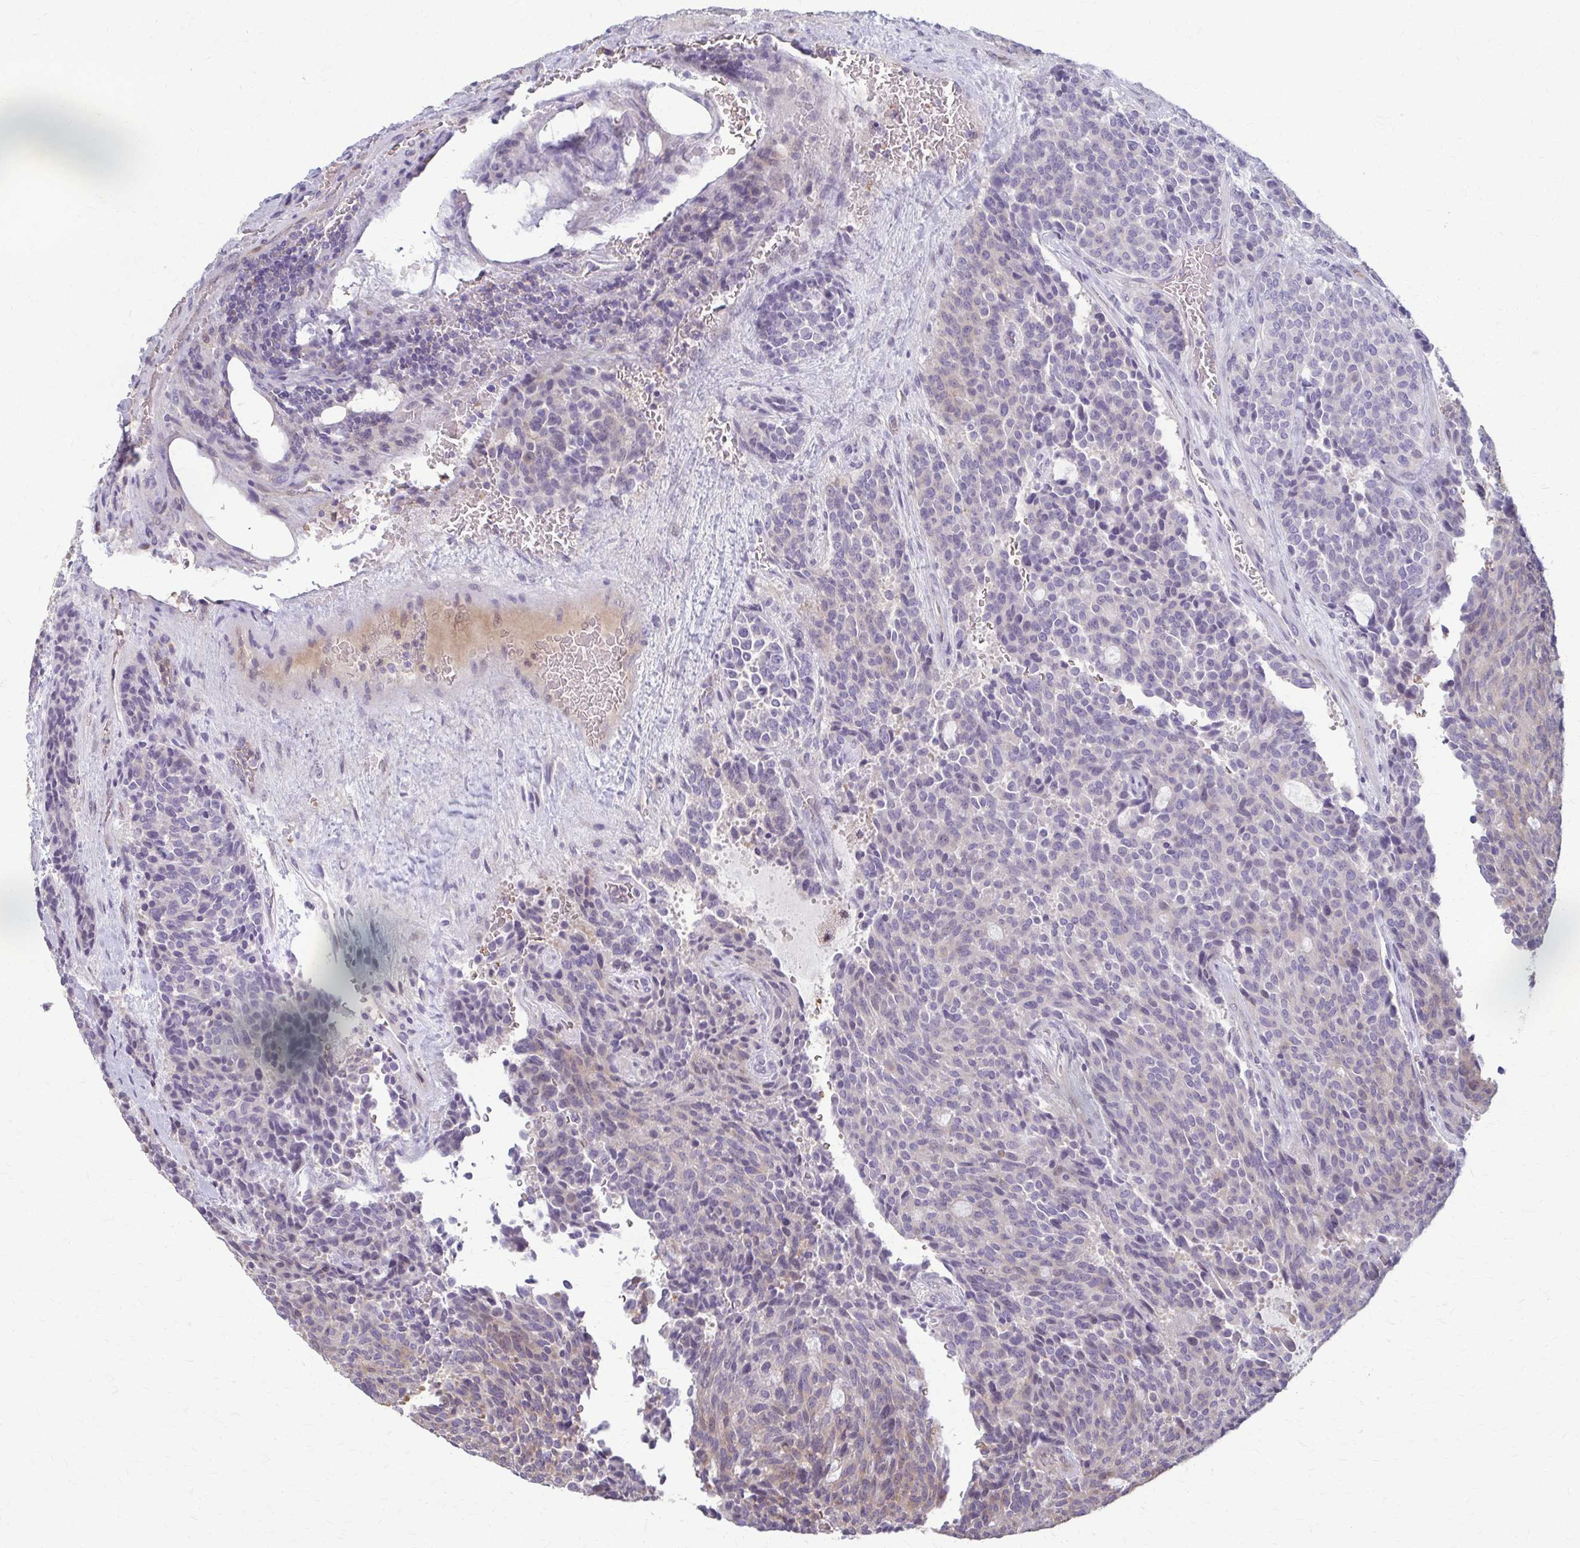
{"staining": {"intensity": "weak", "quantity": "<25%", "location": "cytoplasmic/membranous"}, "tissue": "carcinoid", "cell_type": "Tumor cells", "image_type": "cancer", "snomed": [{"axis": "morphology", "description": "Carcinoid, malignant, NOS"}, {"axis": "topography", "description": "Pancreas"}], "caption": "A micrograph of malignant carcinoid stained for a protein exhibits no brown staining in tumor cells.", "gene": "ZNF34", "patient": {"sex": "female", "age": 54}}